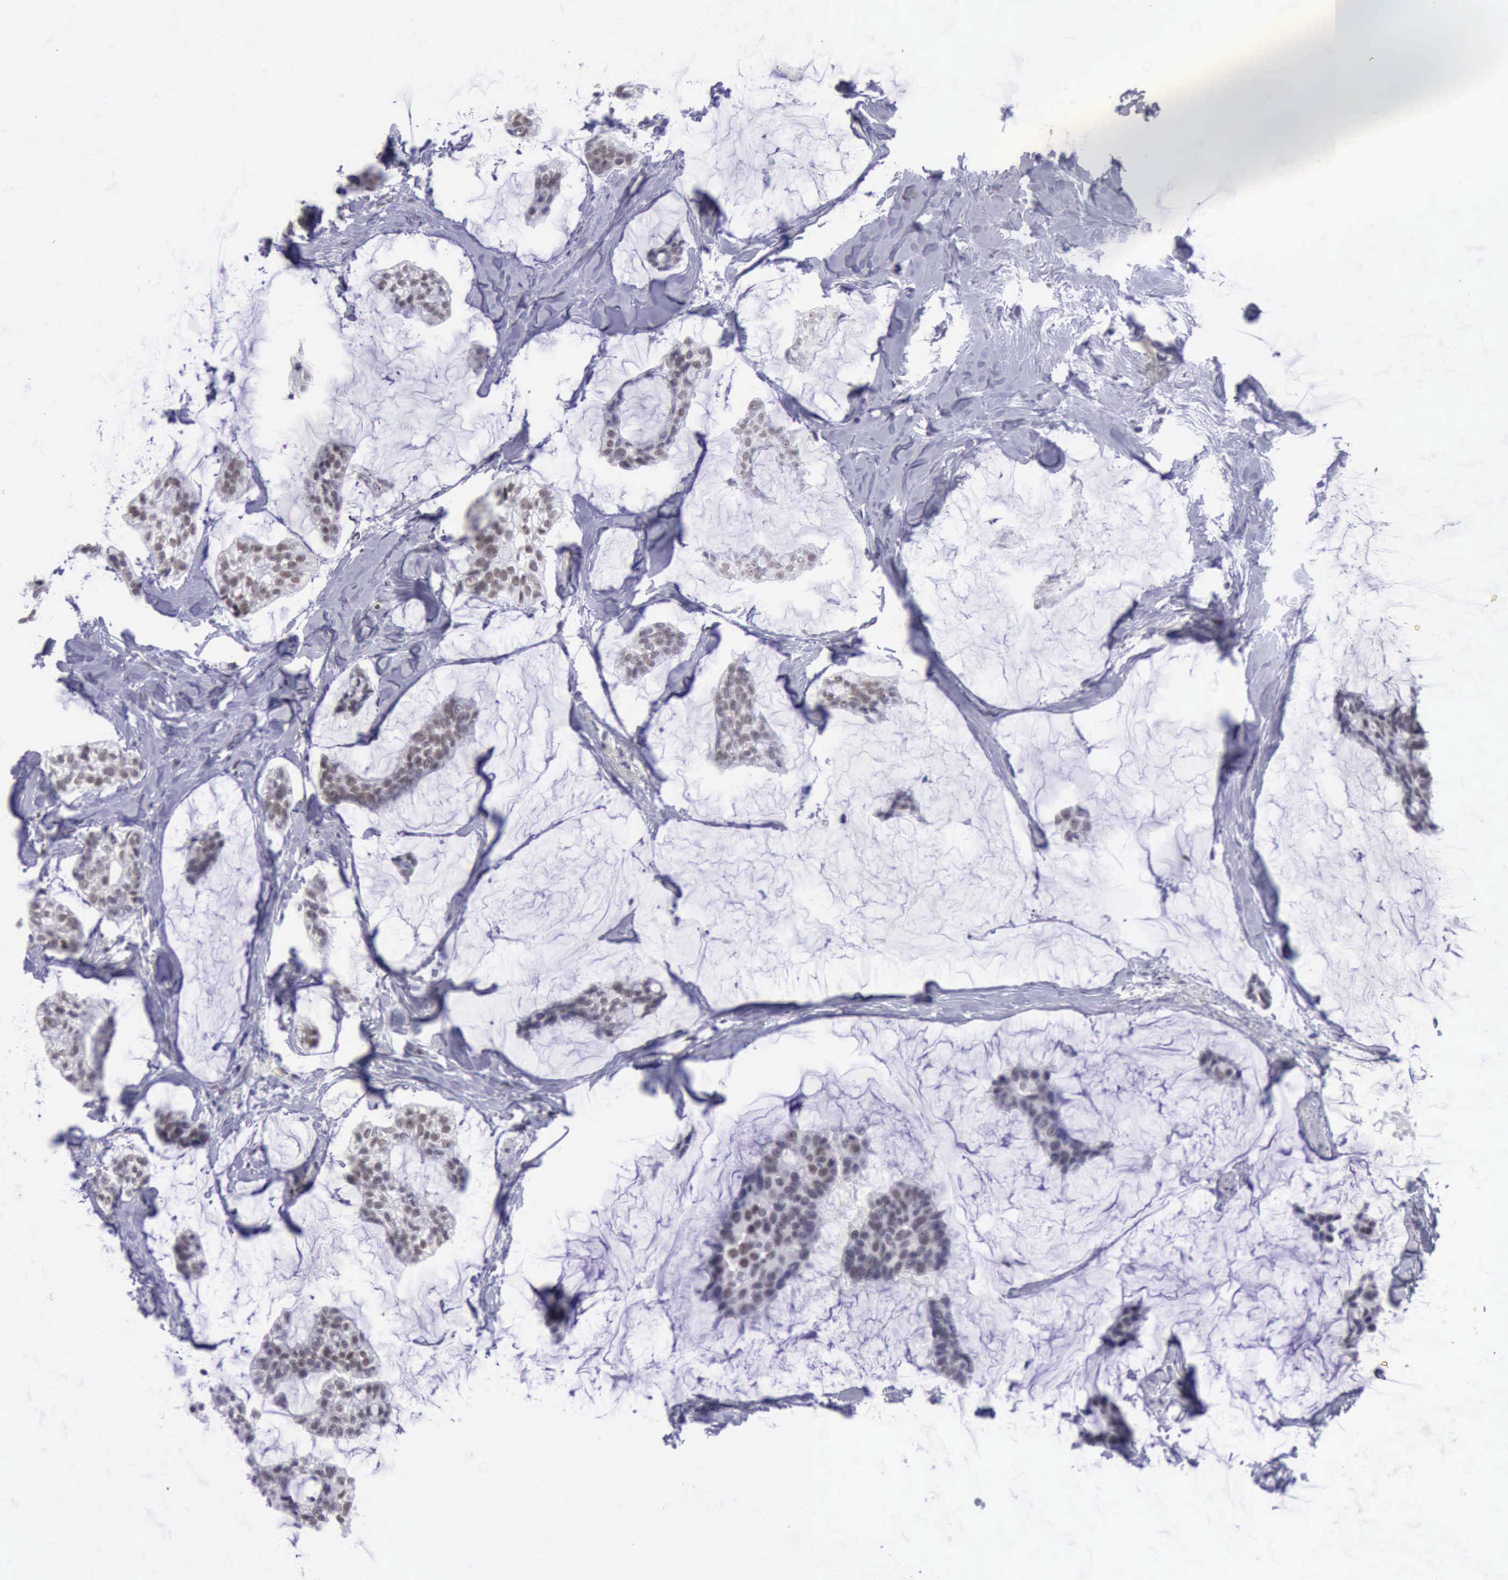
{"staining": {"intensity": "weak", "quantity": "25%-75%", "location": "nuclear"}, "tissue": "breast cancer", "cell_type": "Tumor cells", "image_type": "cancer", "snomed": [{"axis": "morphology", "description": "Duct carcinoma"}, {"axis": "topography", "description": "Breast"}], "caption": "Tumor cells demonstrate weak nuclear staining in approximately 25%-75% of cells in breast cancer. The staining was performed using DAB (3,3'-diaminobenzidine), with brown indicating positive protein expression. Nuclei are stained blue with hematoxylin.", "gene": "EP300", "patient": {"sex": "female", "age": 93}}